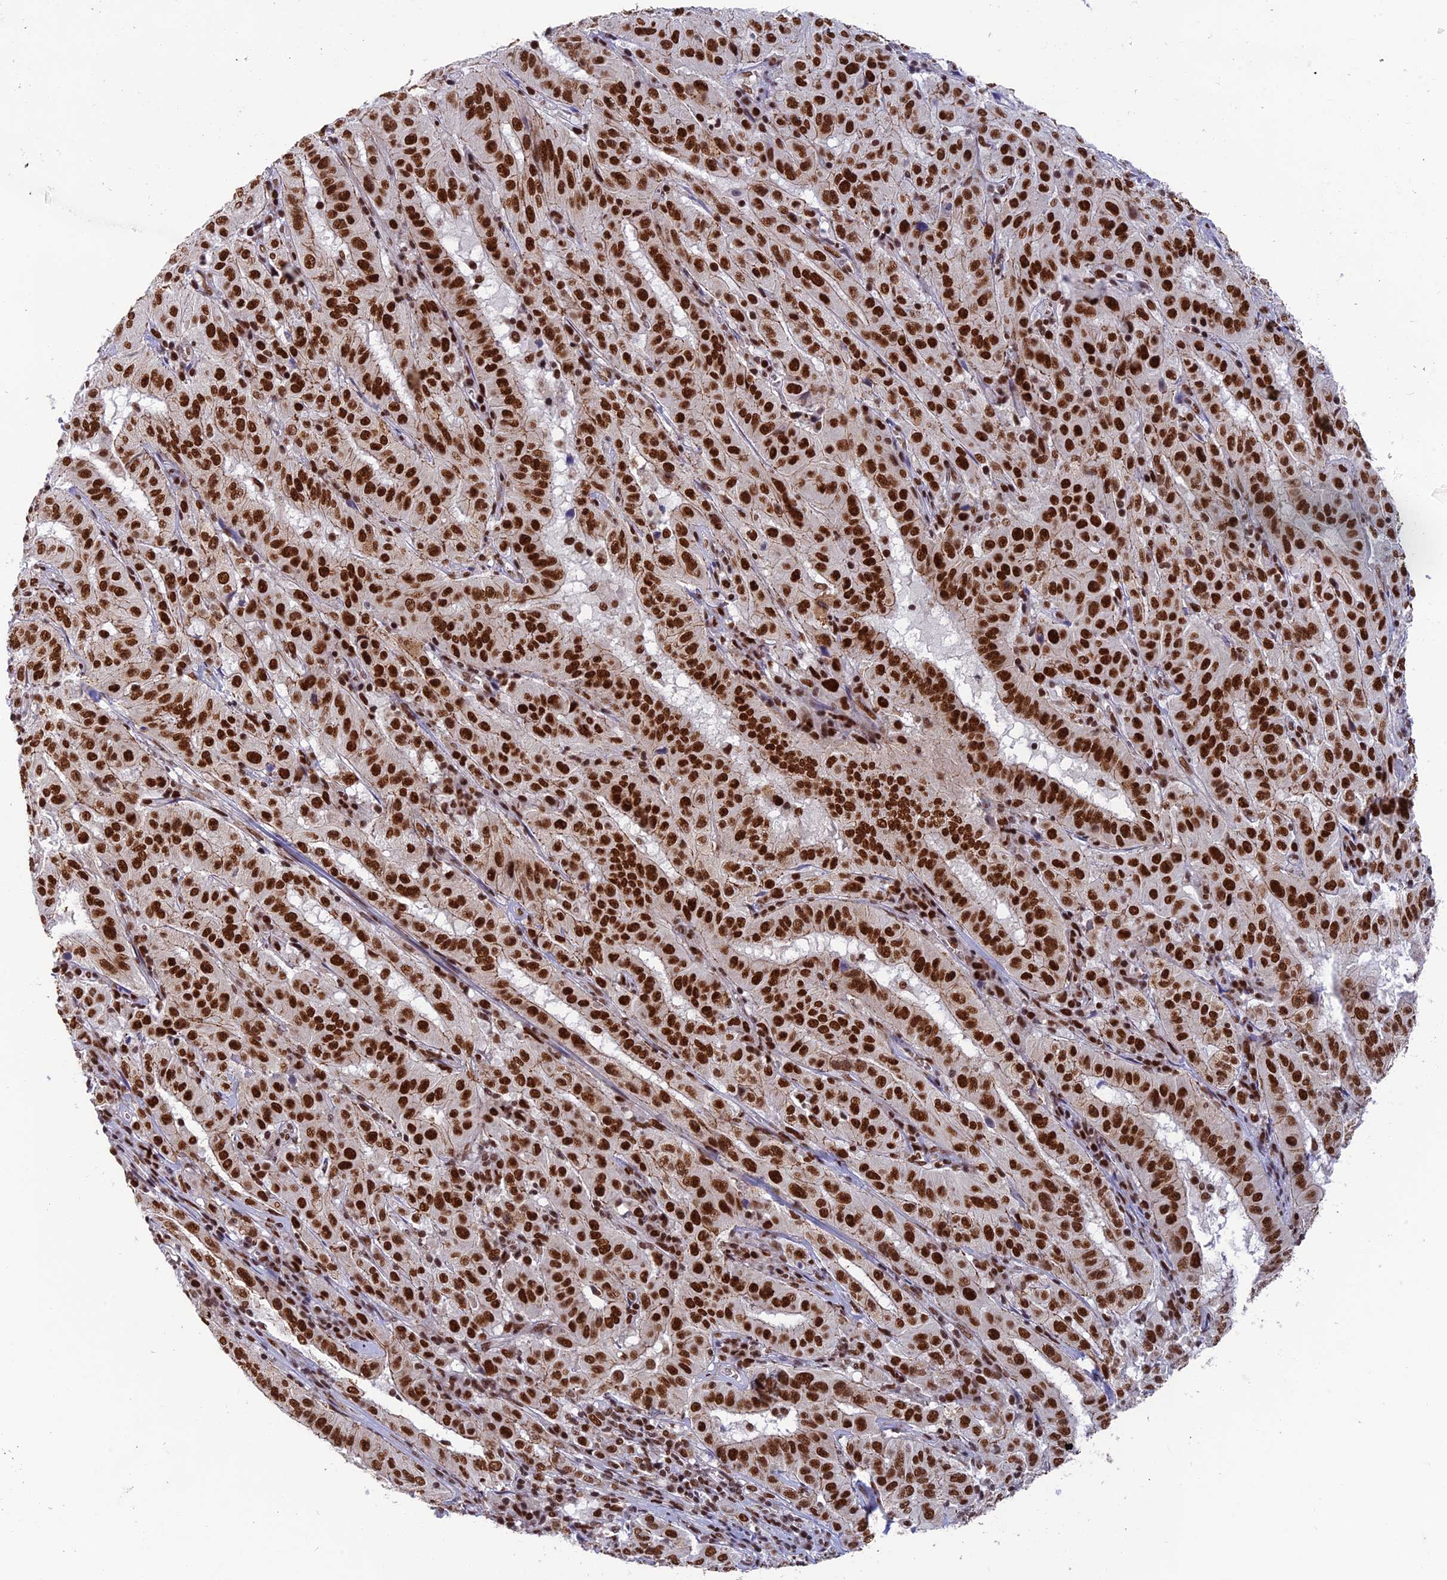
{"staining": {"intensity": "strong", "quantity": ">75%", "location": "nuclear"}, "tissue": "pancreatic cancer", "cell_type": "Tumor cells", "image_type": "cancer", "snomed": [{"axis": "morphology", "description": "Adenocarcinoma, NOS"}, {"axis": "topography", "description": "Pancreas"}], "caption": "Strong nuclear staining for a protein is present in approximately >75% of tumor cells of pancreatic cancer using immunohistochemistry (IHC).", "gene": "EEF1AKMT3", "patient": {"sex": "male", "age": 63}}